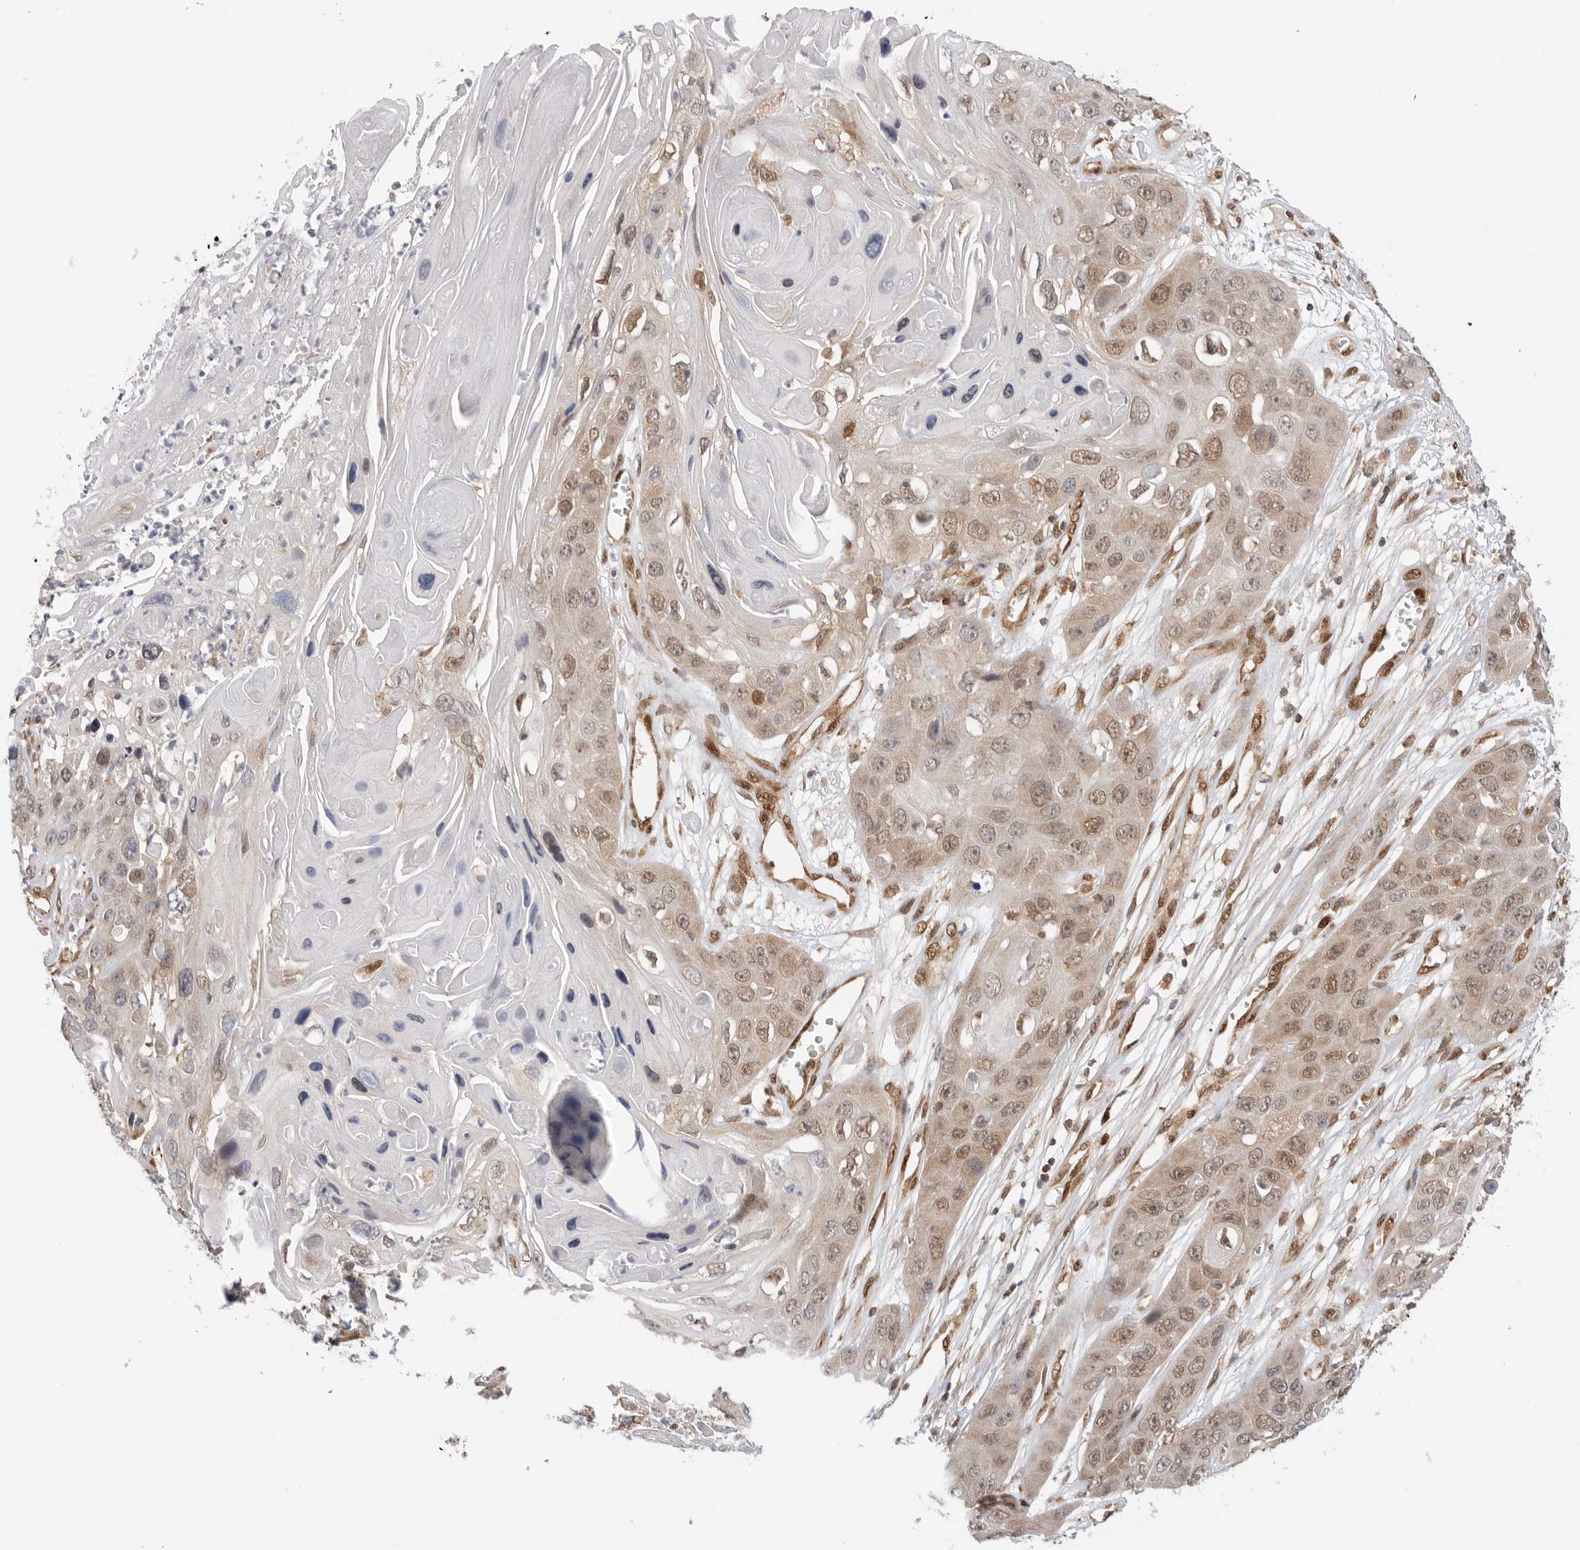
{"staining": {"intensity": "moderate", "quantity": "25%-75%", "location": "cytoplasmic/membranous,nuclear"}, "tissue": "skin cancer", "cell_type": "Tumor cells", "image_type": "cancer", "snomed": [{"axis": "morphology", "description": "Squamous cell carcinoma, NOS"}, {"axis": "topography", "description": "Skin"}], "caption": "Tumor cells display moderate cytoplasmic/membranous and nuclear expression in approximately 25%-75% of cells in skin cancer.", "gene": "DCAF8", "patient": {"sex": "male", "age": 55}}